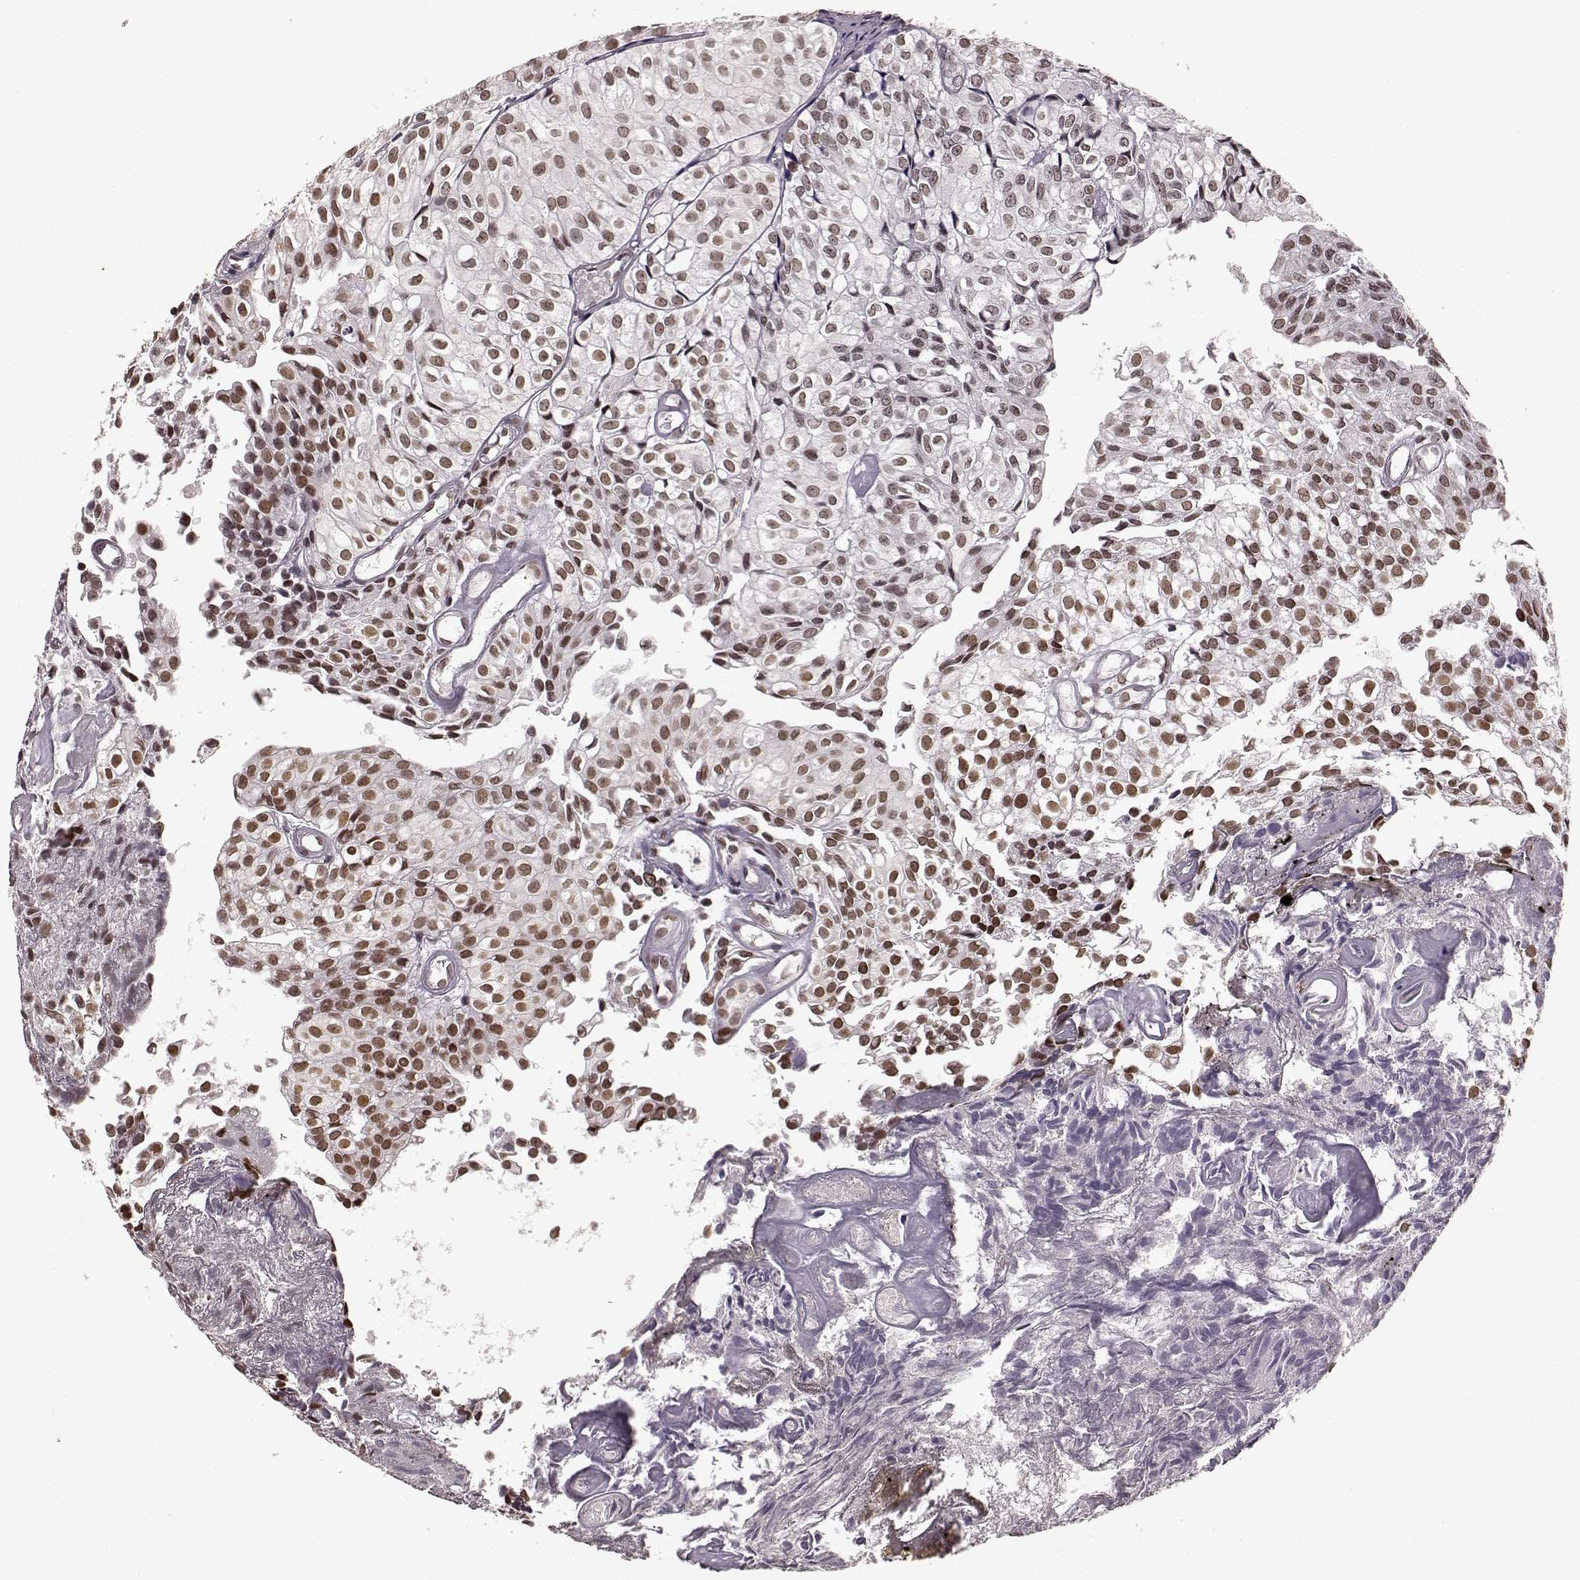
{"staining": {"intensity": "moderate", "quantity": ">75%", "location": "nuclear"}, "tissue": "urothelial cancer", "cell_type": "Tumor cells", "image_type": "cancer", "snomed": [{"axis": "morphology", "description": "Urothelial carcinoma, Low grade"}, {"axis": "topography", "description": "Urinary bladder"}], "caption": "This image reveals immunohistochemistry (IHC) staining of human urothelial cancer, with medium moderate nuclear staining in about >75% of tumor cells.", "gene": "RRAGD", "patient": {"sex": "male", "age": 89}}